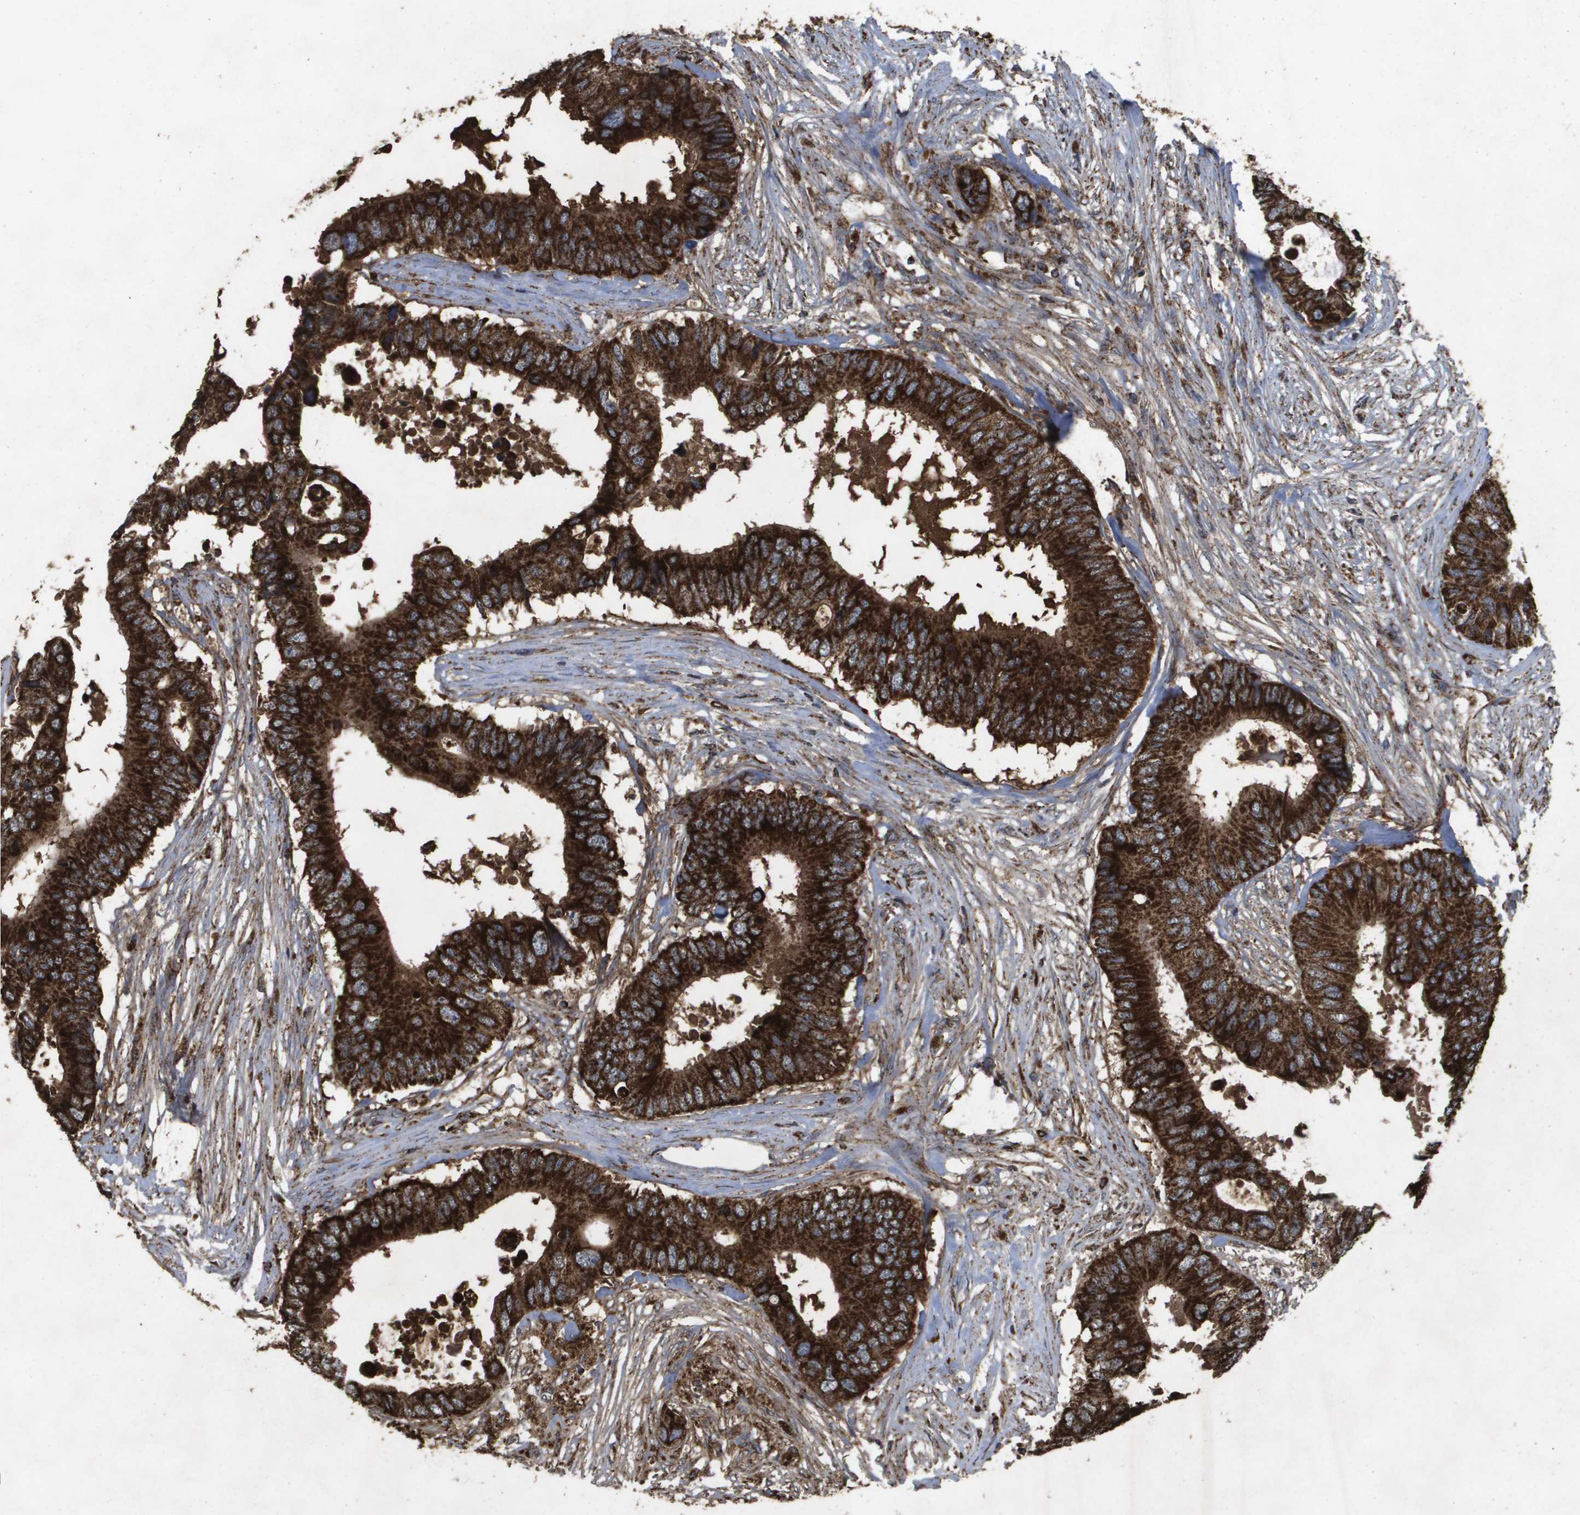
{"staining": {"intensity": "strong", "quantity": ">75%", "location": "cytoplasmic/membranous"}, "tissue": "colorectal cancer", "cell_type": "Tumor cells", "image_type": "cancer", "snomed": [{"axis": "morphology", "description": "Adenocarcinoma, NOS"}, {"axis": "topography", "description": "Colon"}], "caption": "Tumor cells reveal high levels of strong cytoplasmic/membranous positivity in approximately >75% of cells in human adenocarcinoma (colorectal).", "gene": "HSPE1", "patient": {"sex": "male", "age": 71}}